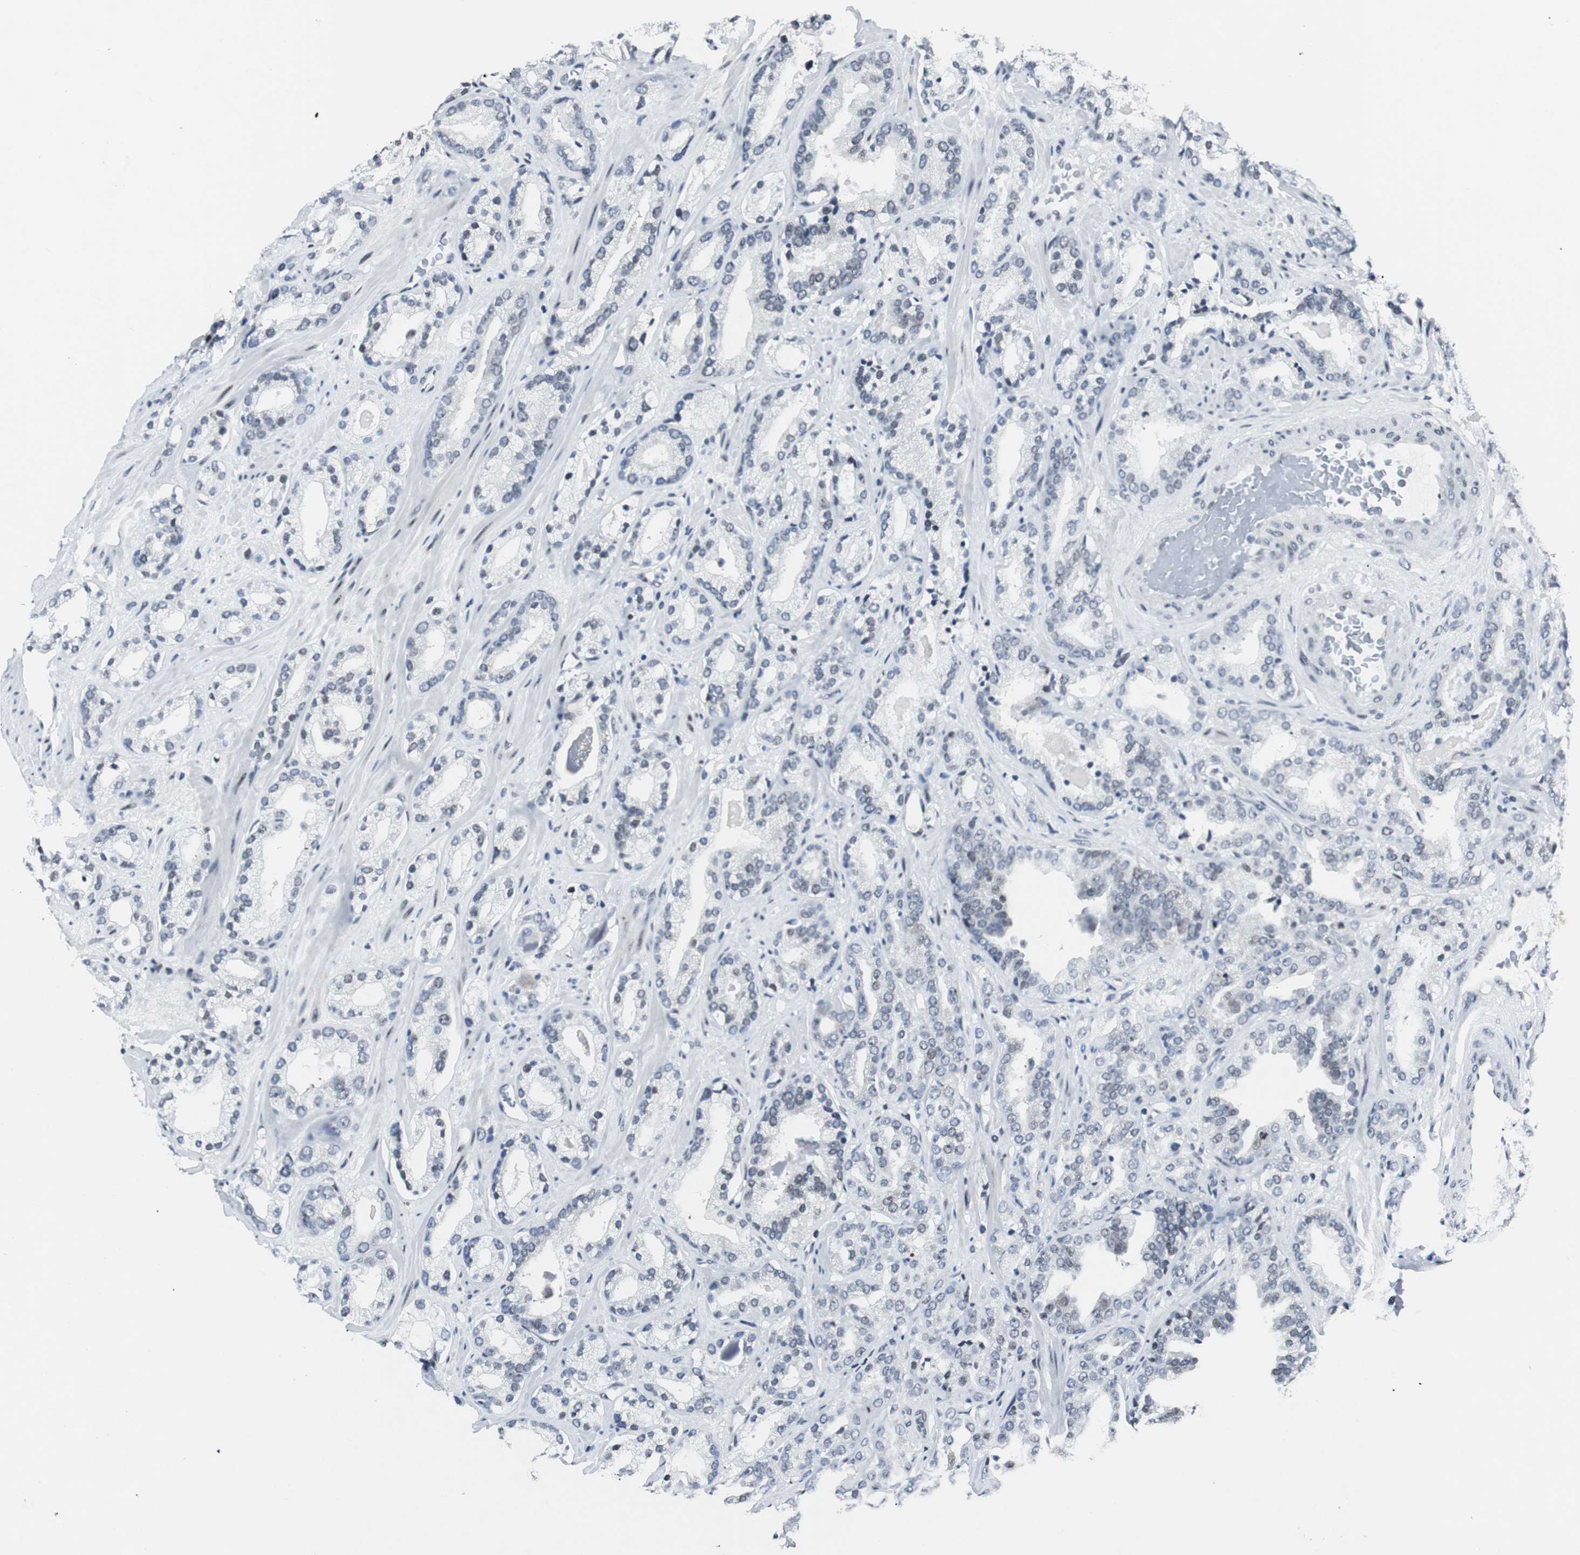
{"staining": {"intensity": "weak", "quantity": "<25%", "location": "nuclear"}, "tissue": "prostate cancer", "cell_type": "Tumor cells", "image_type": "cancer", "snomed": [{"axis": "morphology", "description": "Adenocarcinoma, Low grade"}, {"axis": "topography", "description": "Prostate"}], "caption": "Protein analysis of prostate cancer (low-grade adenocarcinoma) reveals no significant positivity in tumor cells. (Brightfield microscopy of DAB immunohistochemistry (IHC) at high magnification).", "gene": "MTA1", "patient": {"sex": "male", "age": 63}}